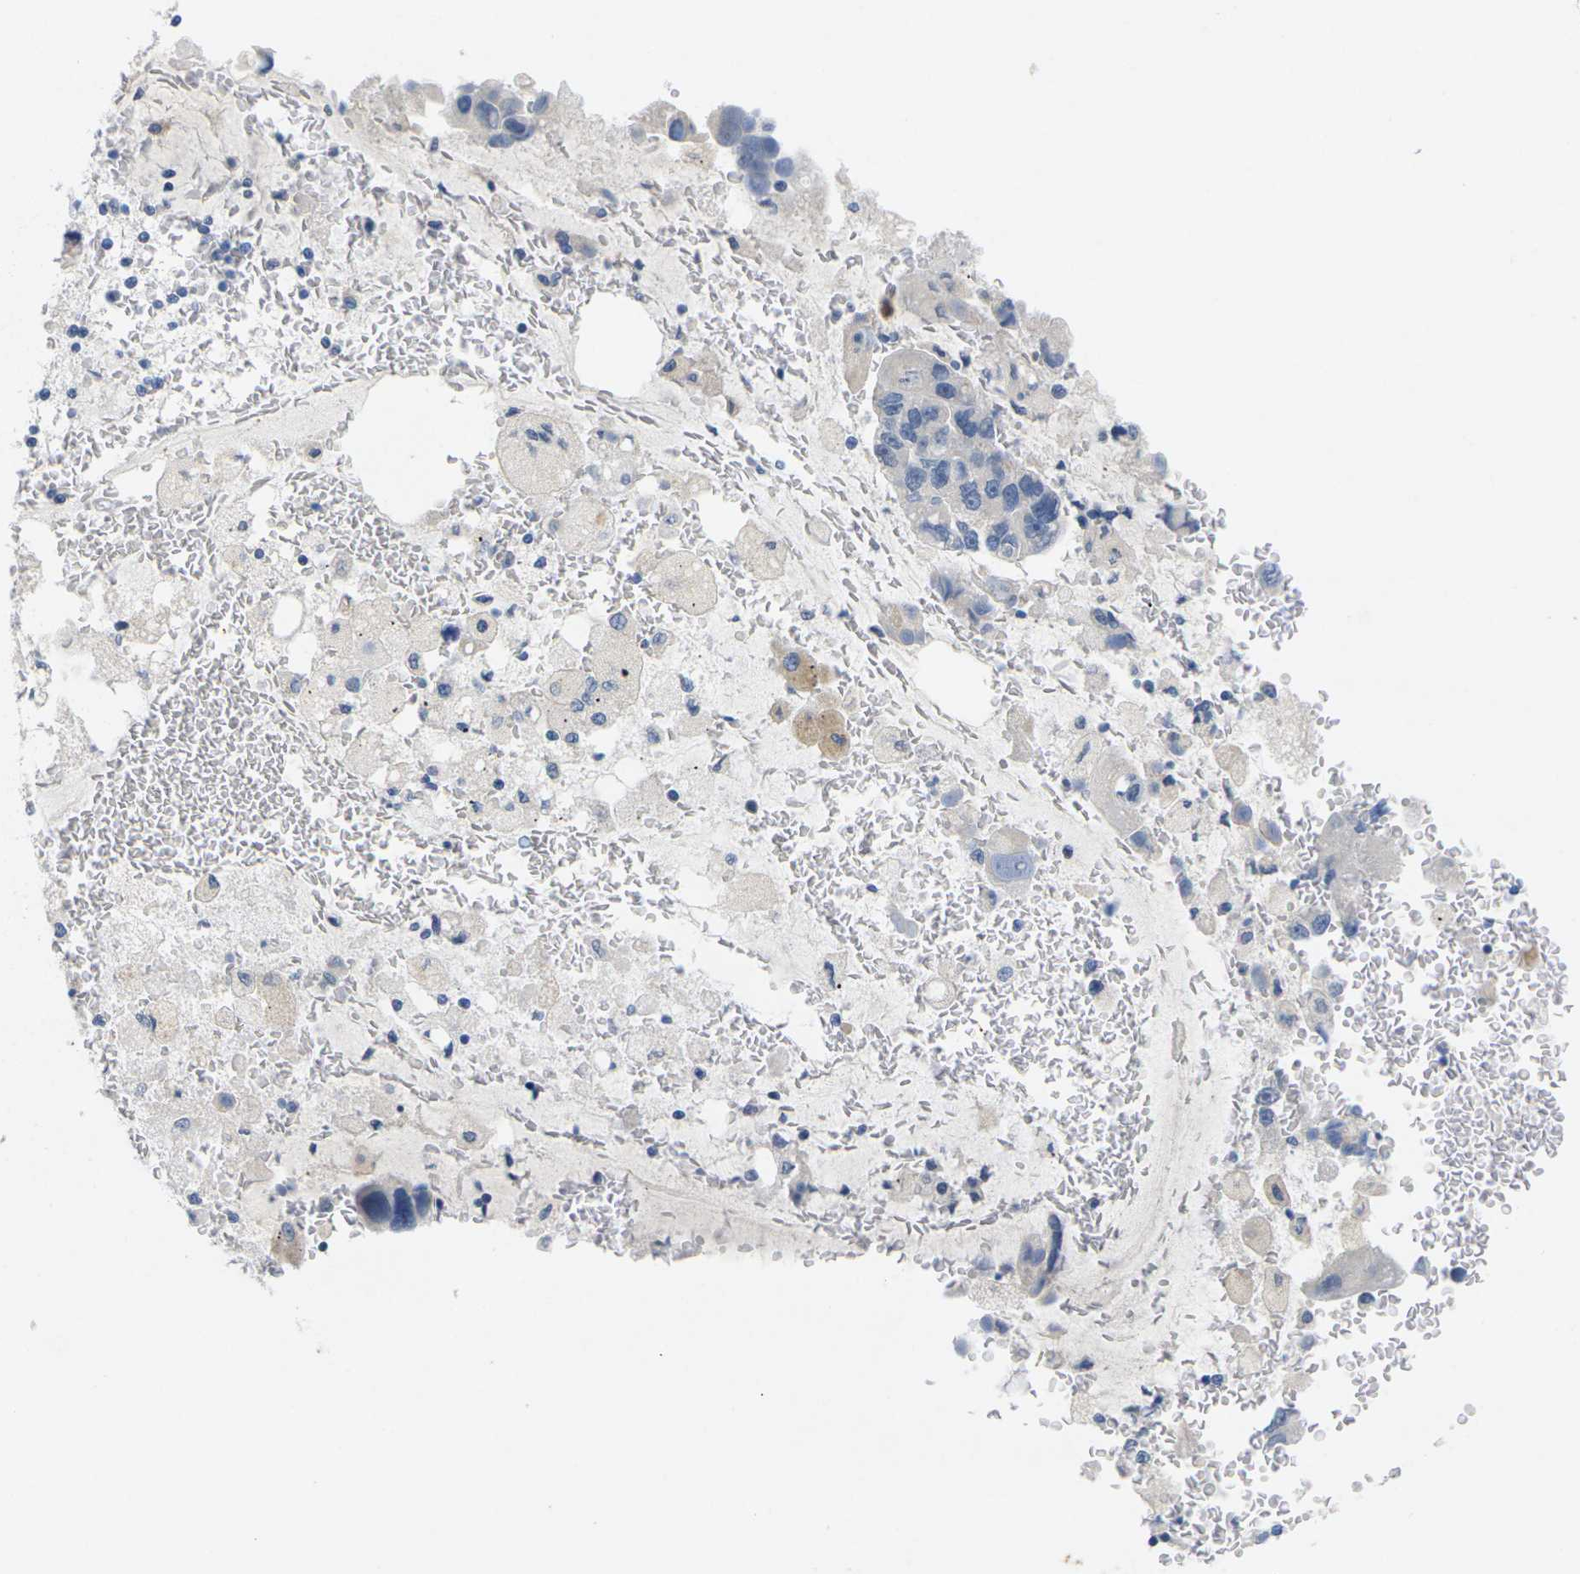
{"staining": {"intensity": "negative", "quantity": "none", "location": "none"}, "tissue": "bronchus", "cell_type": "Respiratory epithelial cells", "image_type": "normal", "snomed": [{"axis": "morphology", "description": "Normal tissue, NOS"}, {"axis": "morphology", "description": "Adenocarcinoma, NOS"}, {"axis": "morphology", "description": "Adenocarcinoma, metastatic, NOS"}, {"axis": "topography", "description": "Lymph node"}, {"axis": "topography", "description": "Bronchus"}, {"axis": "topography", "description": "Lung"}], "caption": "The micrograph reveals no staining of respiratory epithelial cells in benign bronchus.", "gene": "TNNI3", "patient": {"sex": "female", "age": 54}}